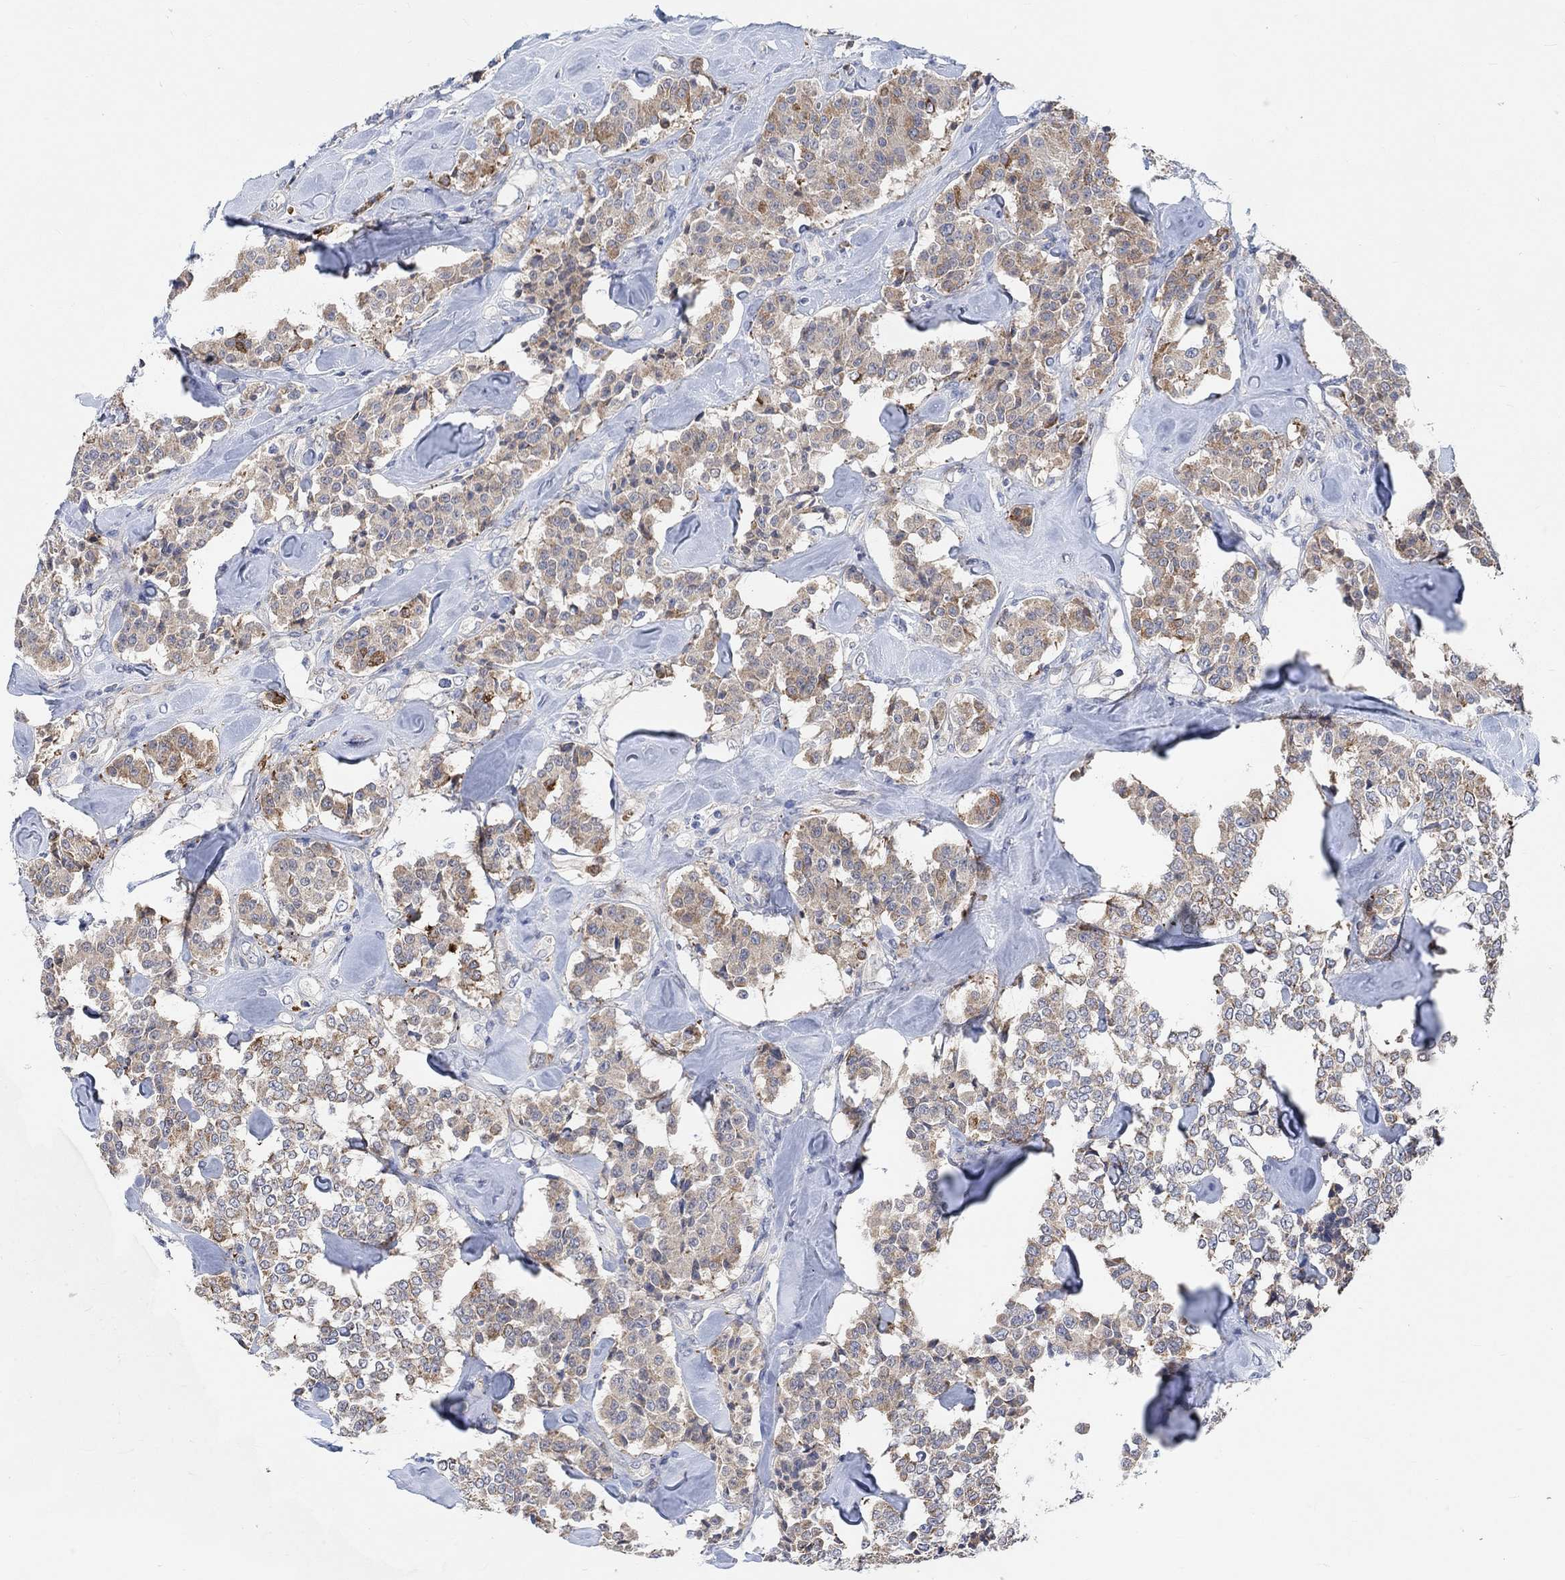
{"staining": {"intensity": "moderate", "quantity": "25%-75%", "location": "cytoplasmic/membranous"}, "tissue": "carcinoid", "cell_type": "Tumor cells", "image_type": "cancer", "snomed": [{"axis": "morphology", "description": "Carcinoid, malignant, NOS"}, {"axis": "topography", "description": "Pancreas"}], "caption": "Tumor cells display medium levels of moderate cytoplasmic/membranous expression in about 25%-75% of cells in carcinoid.", "gene": "HCRTR1", "patient": {"sex": "male", "age": 41}}